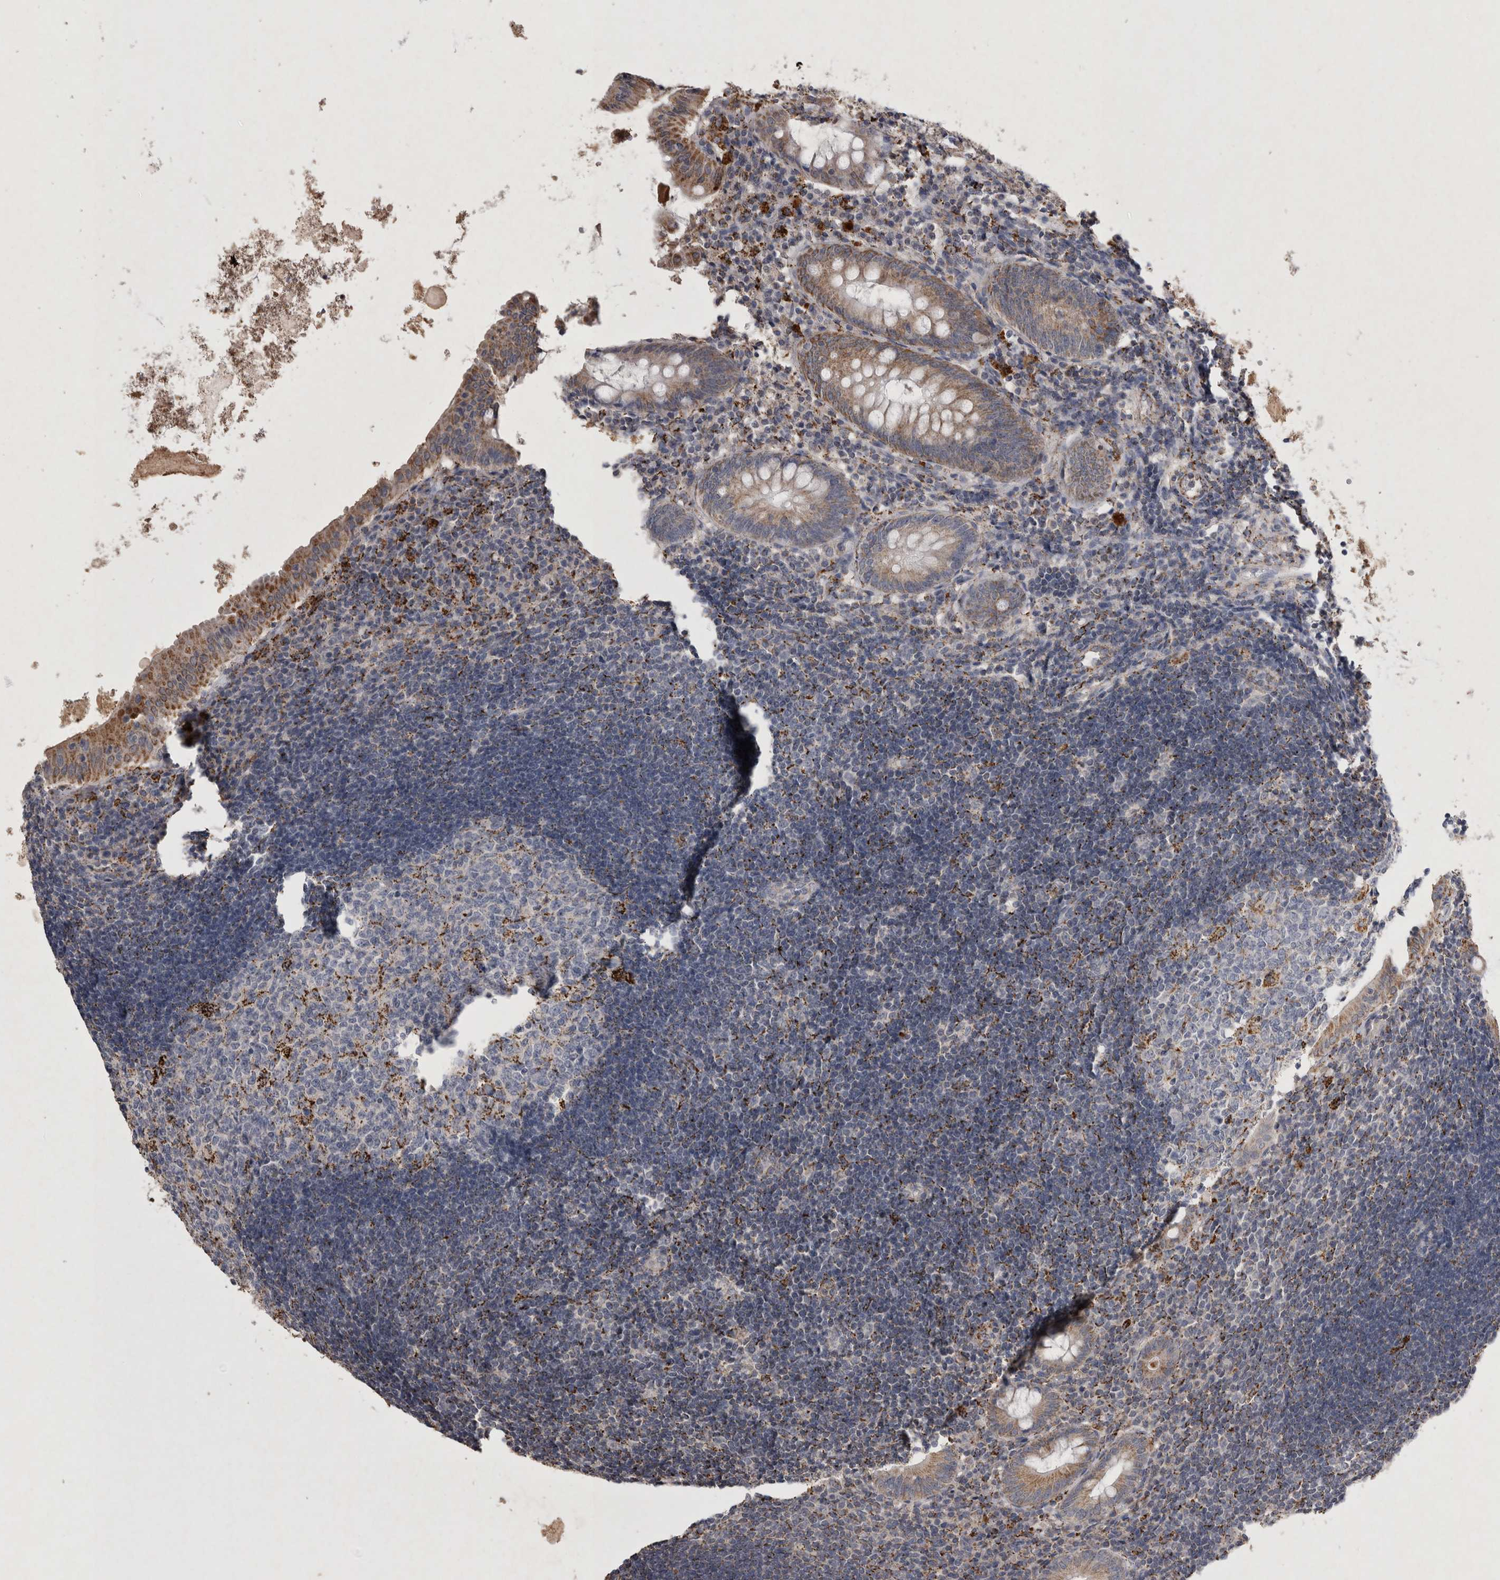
{"staining": {"intensity": "moderate", "quantity": ">75%", "location": "cytoplasmic/membranous"}, "tissue": "appendix", "cell_type": "Glandular cells", "image_type": "normal", "snomed": [{"axis": "morphology", "description": "Normal tissue, NOS"}, {"axis": "topography", "description": "Appendix"}], "caption": "The histopathology image demonstrates a brown stain indicating the presence of a protein in the cytoplasmic/membranous of glandular cells in appendix. The staining is performed using DAB brown chromogen to label protein expression. The nuclei are counter-stained blue using hematoxylin.", "gene": "DKK3", "patient": {"sex": "female", "age": 54}}